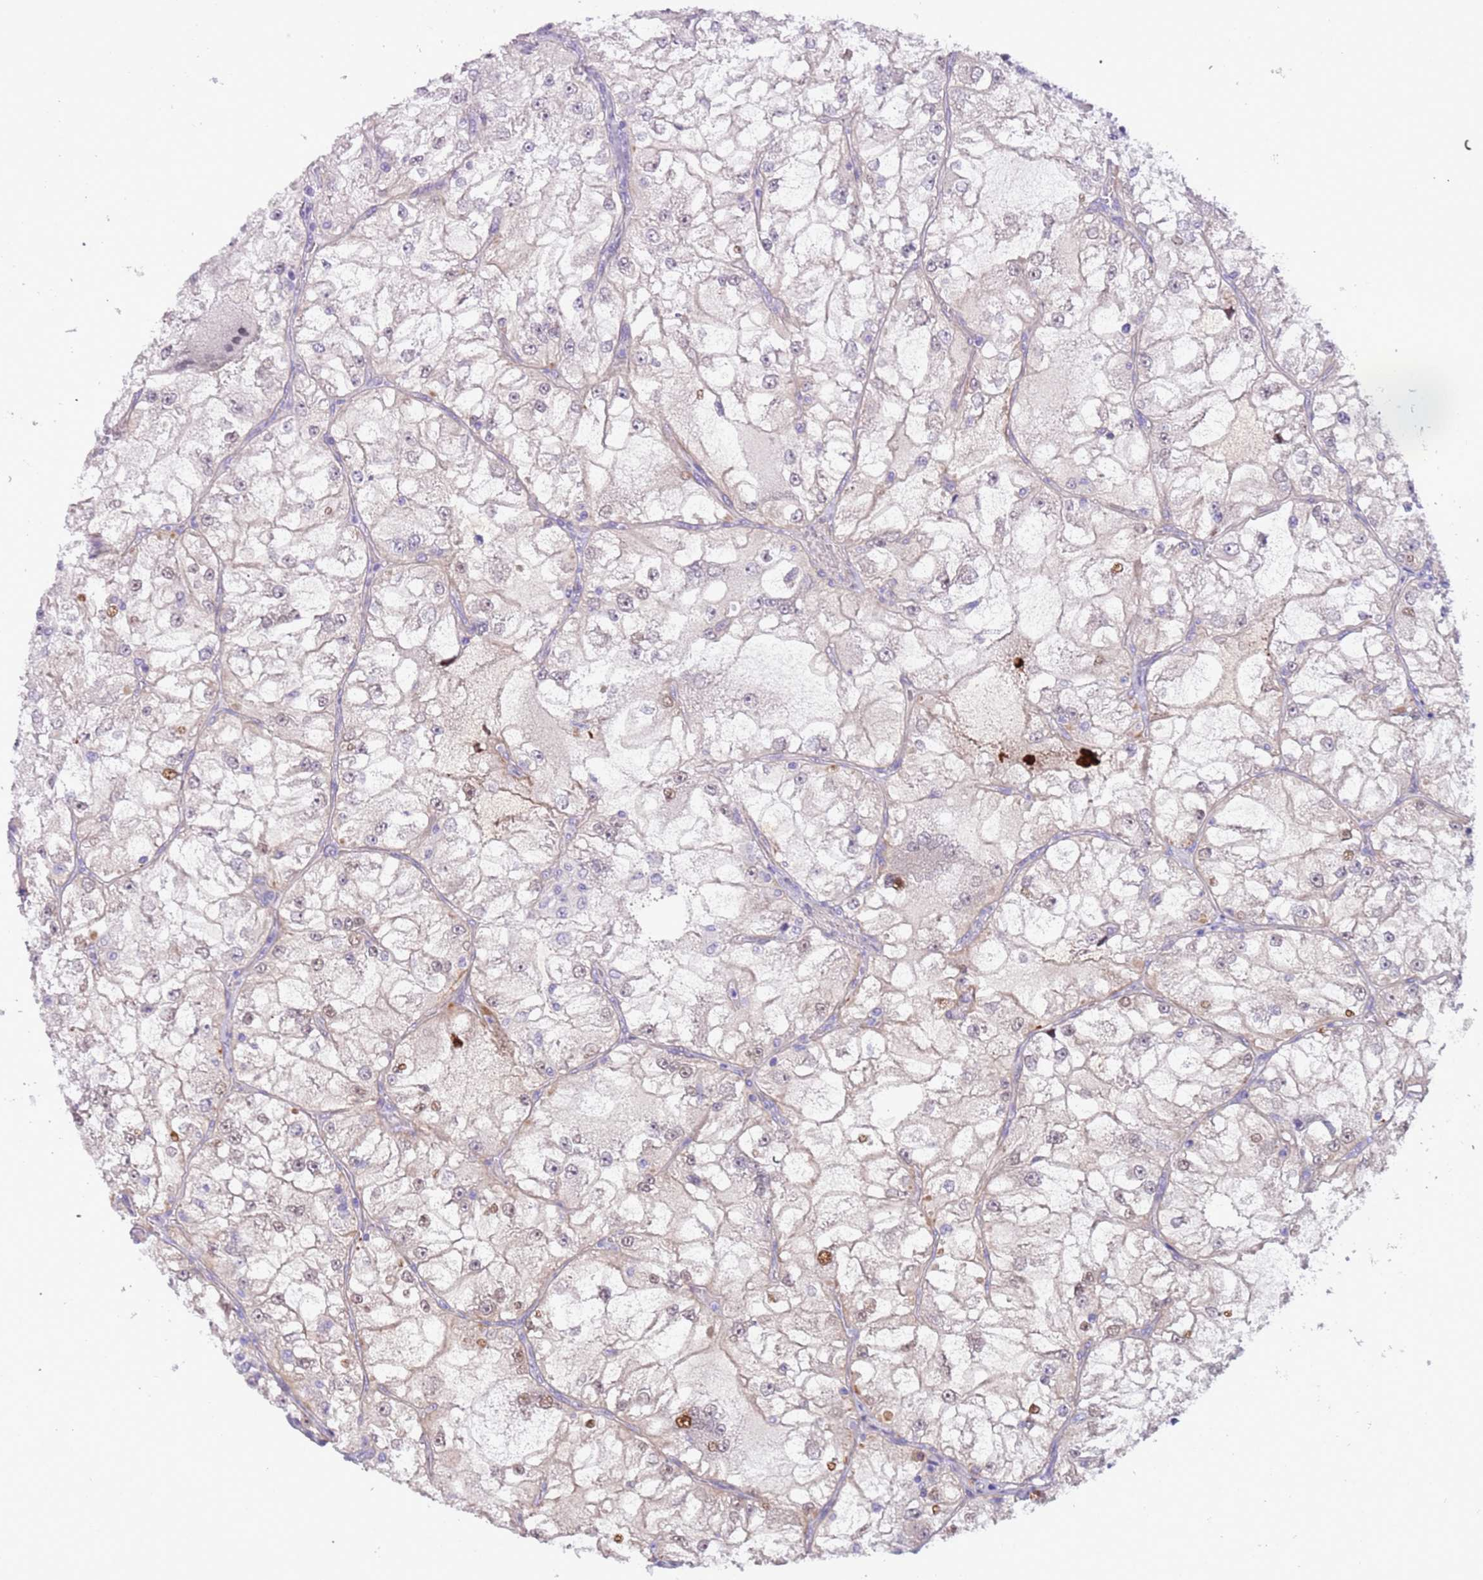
{"staining": {"intensity": "moderate", "quantity": "<25%", "location": "nuclear"}, "tissue": "renal cancer", "cell_type": "Tumor cells", "image_type": "cancer", "snomed": [{"axis": "morphology", "description": "Adenocarcinoma, NOS"}, {"axis": "topography", "description": "Kidney"}], "caption": "The image exhibits staining of renal cancer, revealing moderate nuclear protein positivity (brown color) within tumor cells.", "gene": "PLEKHH1", "patient": {"sex": "female", "age": 72}}